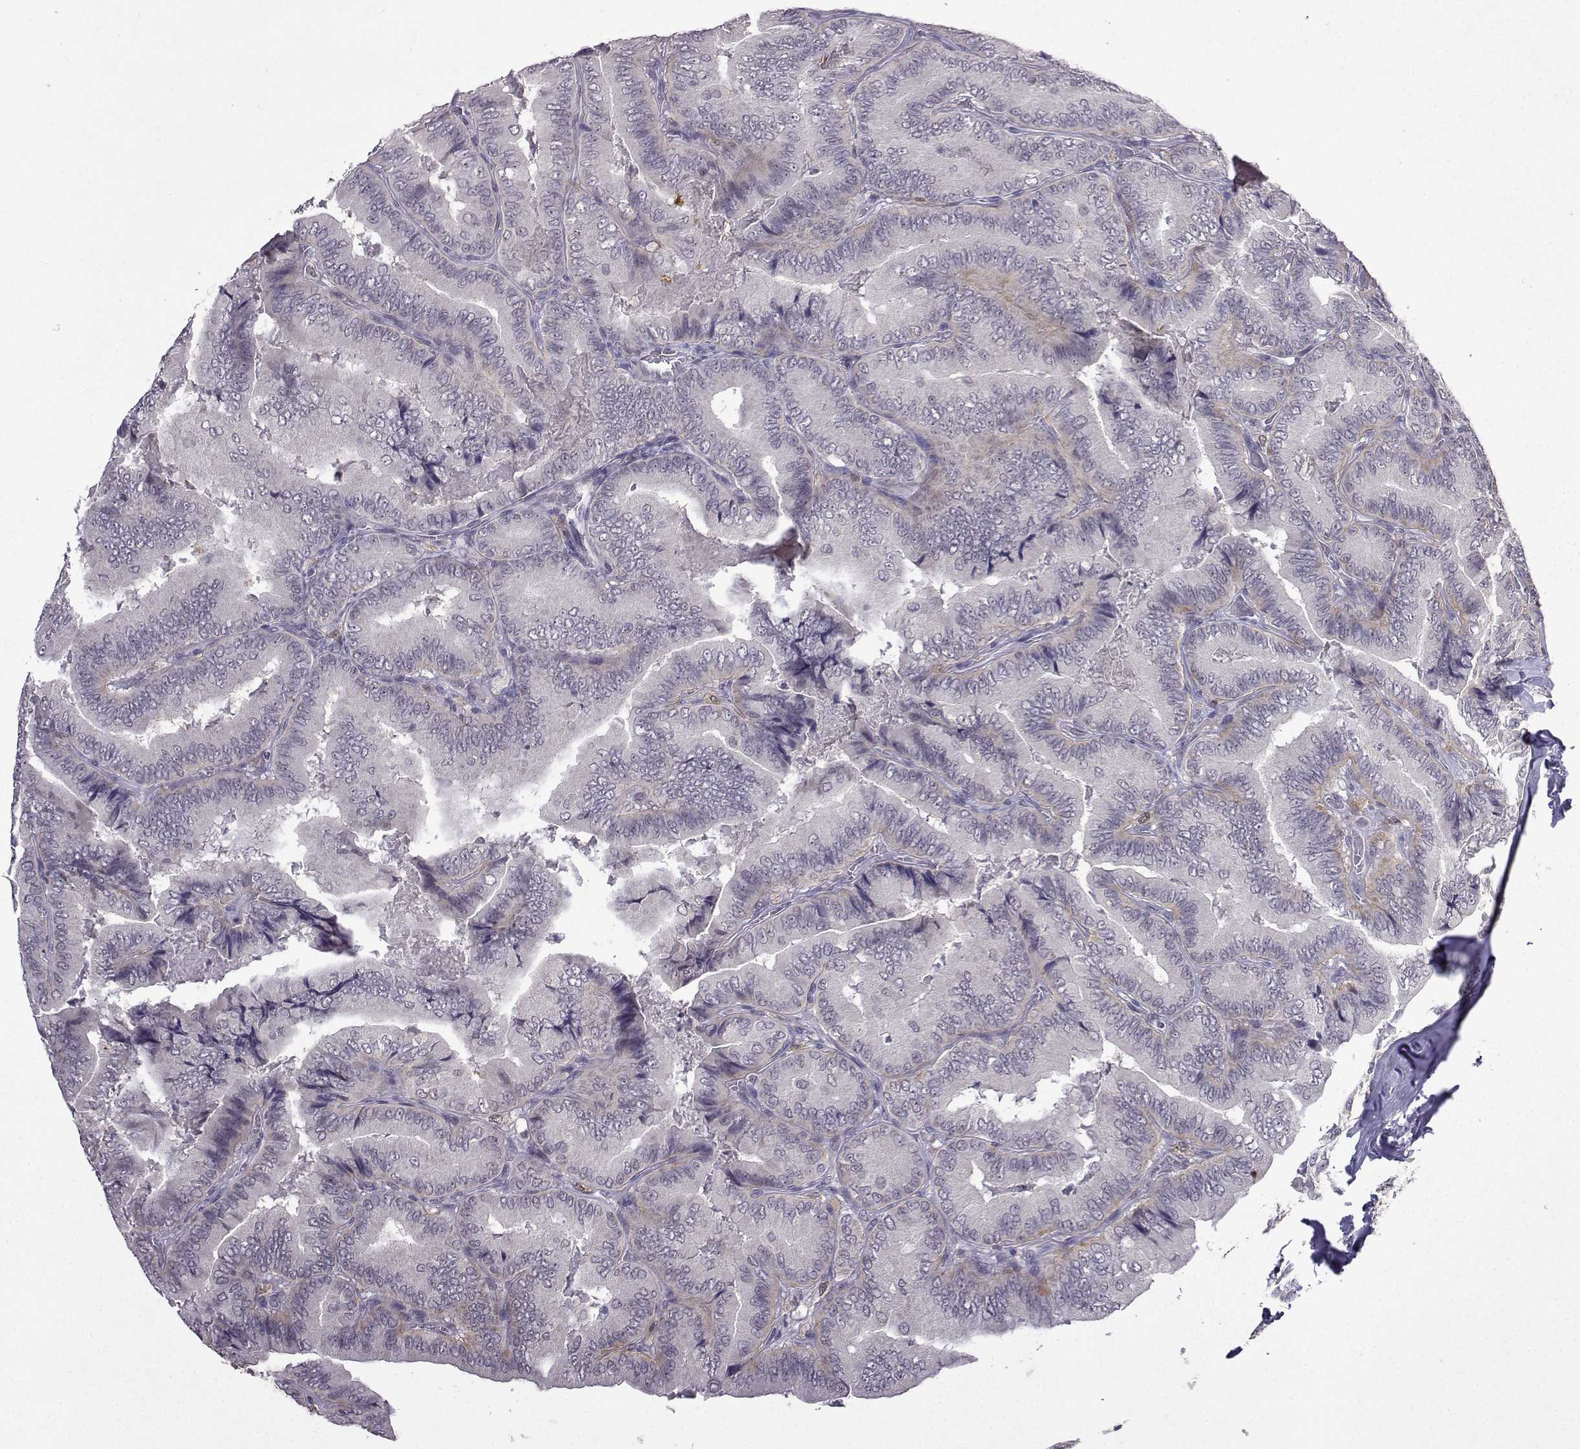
{"staining": {"intensity": "weak", "quantity": "<25%", "location": "cytoplasmic/membranous"}, "tissue": "thyroid cancer", "cell_type": "Tumor cells", "image_type": "cancer", "snomed": [{"axis": "morphology", "description": "Papillary adenocarcinoma, NOS"}, {"axis": "topography", "description": "Thyroid gland"}], "caption": "The photomicrograph reveals no staining of tumor cells in papillary adenocarcinoma (thyroid).", "gene": "CCL28", "patient": {"sex": "male", "age": 61}}